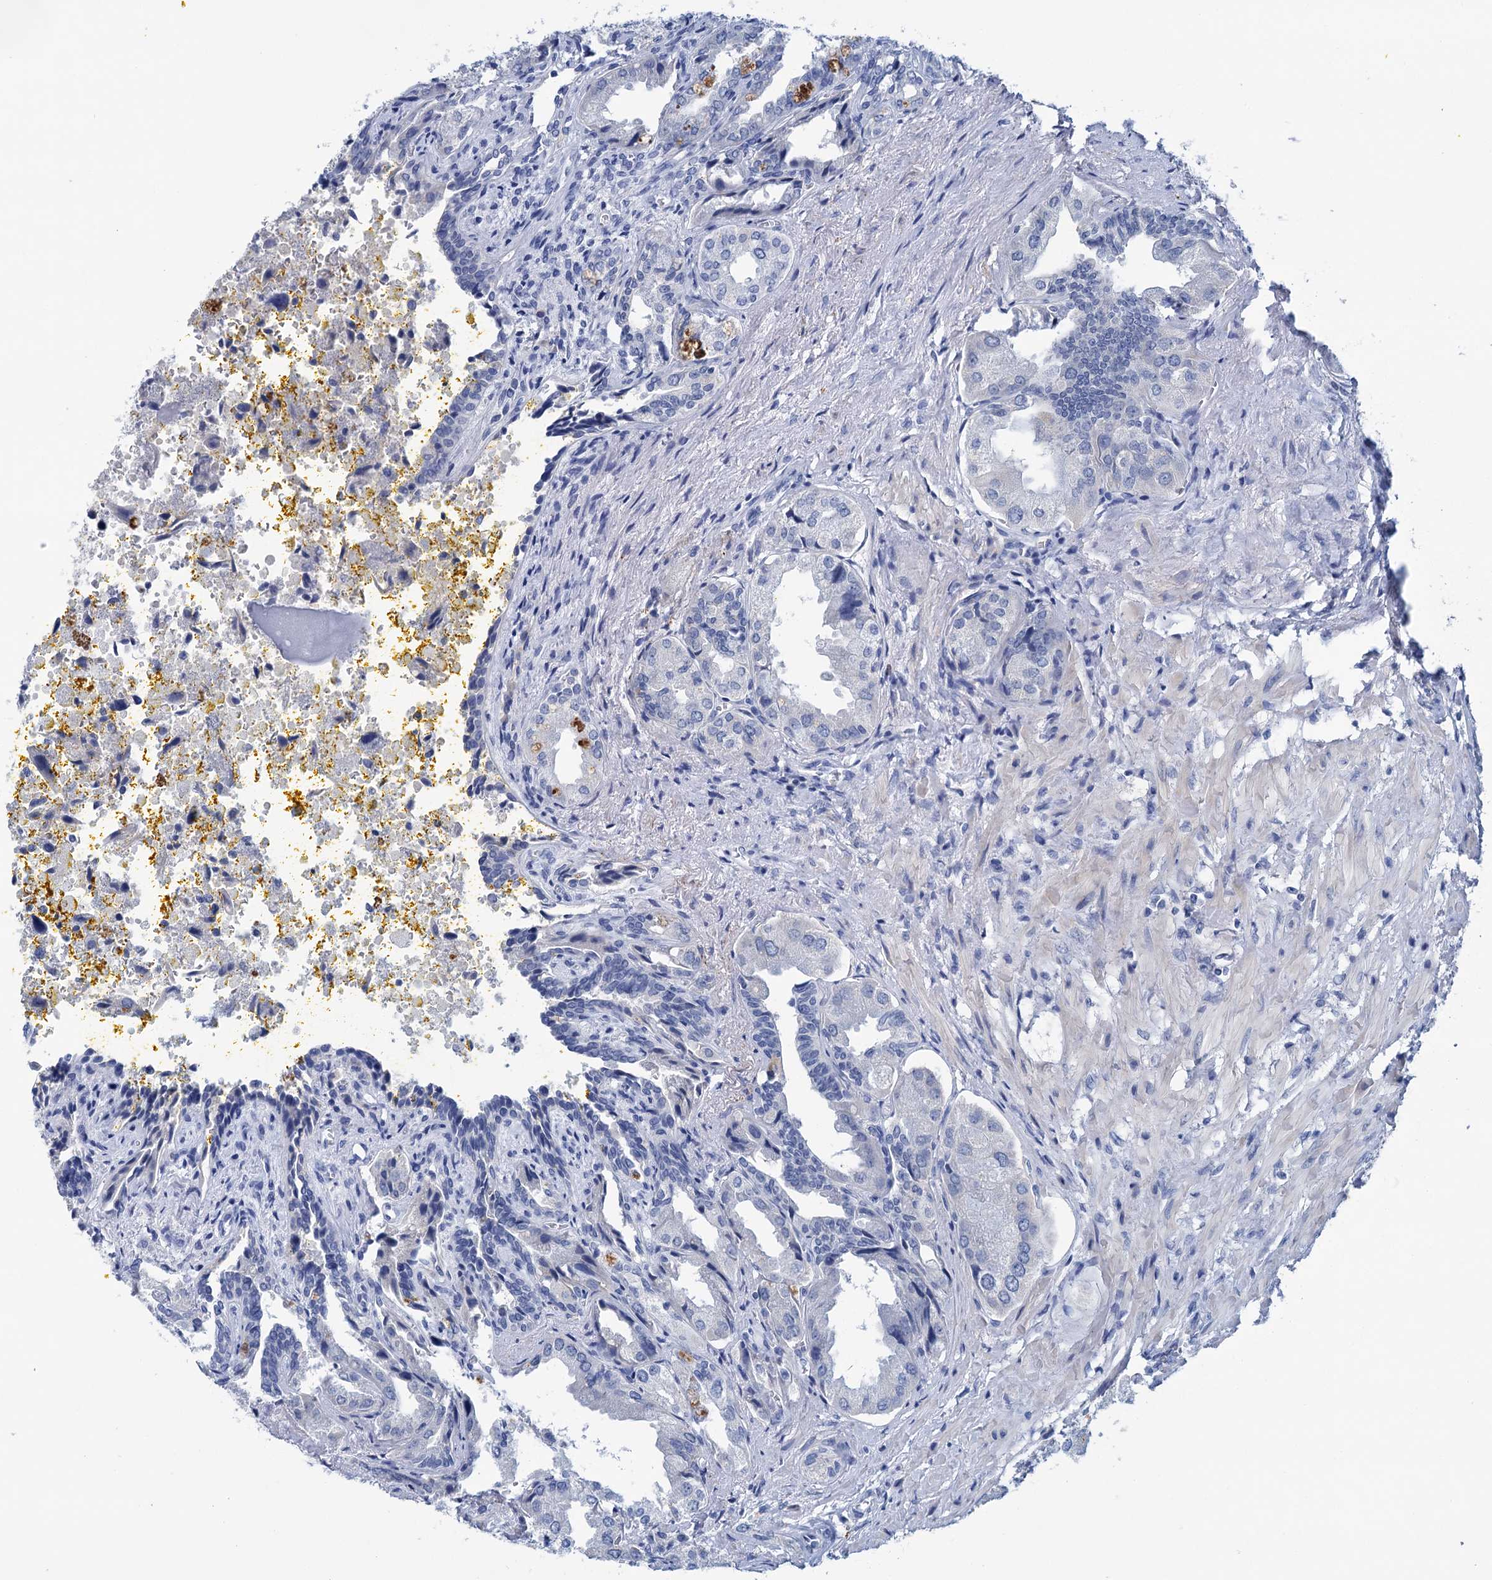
{"staining": {"intensity": "negative", "quantity": "none", "location": "none"}, "tissue": "seminal vesicle", "cell_type": "Glandular cells", "image_type": "normal", "snomed": [{"axis": "morphology", "description": "Normal tissue, NOS"}, {"axis": "topography", "description": "Seminal veicle"}], "caption": "This is an IHC histopathology image of unremarkable seminal vesicle. There is no staining in glandular cells.", "gene": "MYOZ3", "patient": {"sex": "male", "age": 63}}